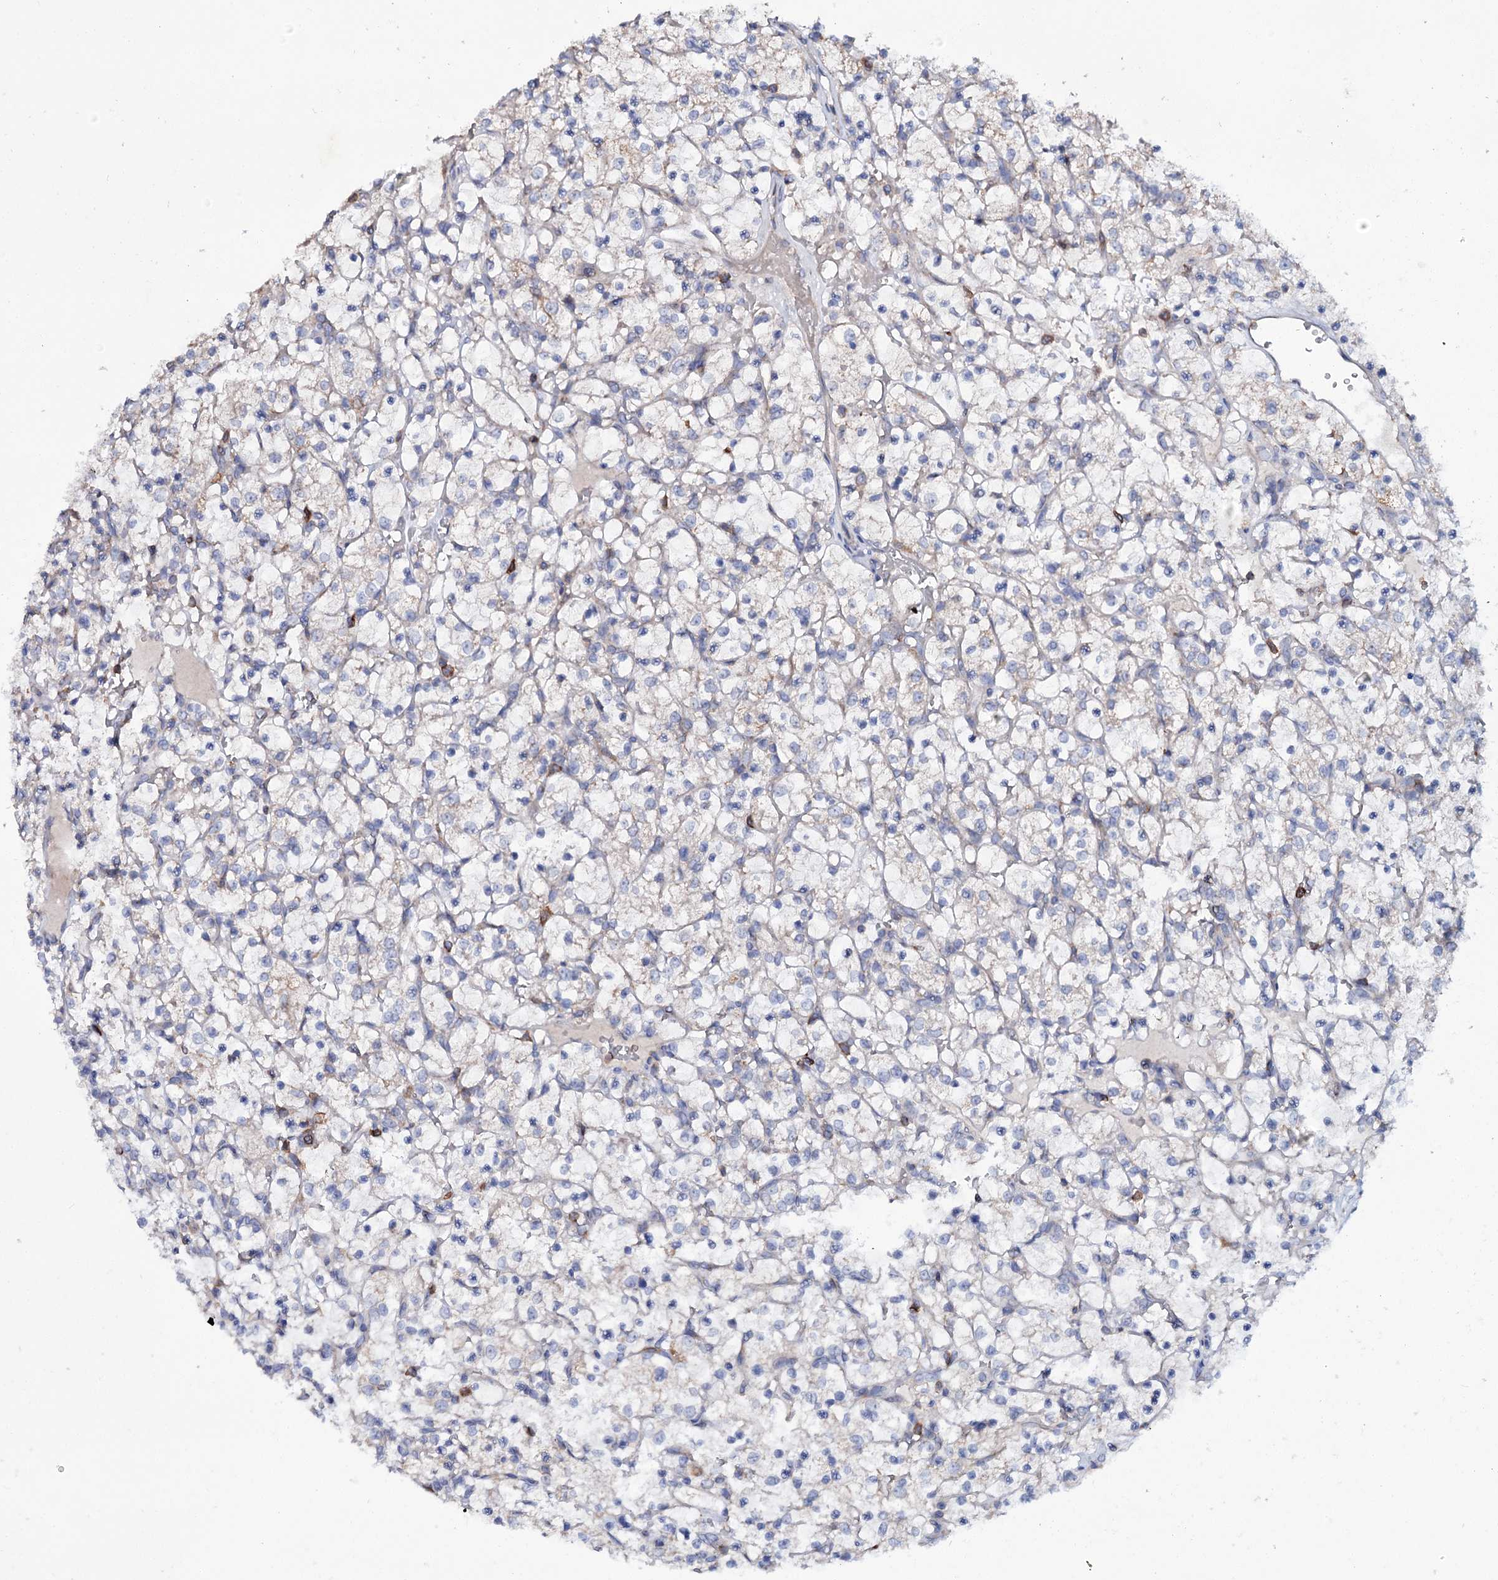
{"staining": {"intensity": "negative", "quantity": "none", "location": "none"}, "tissue": "renal cancer", "cell_type": "Tumor cells", "image_type": "cancer", "snomed": [{"axis": "morphology", "description": "Adenocarcinoma, NOS"}, {"axis": "topography", "description": "Kidney"}], "caption": "Renal cancer (adenocarcinoma) was stained to show a protein in brown. There is no significant positivity in tumor cells.", "gene": "UBASH3B", "patient": {"sex": "female", "age": 69}}